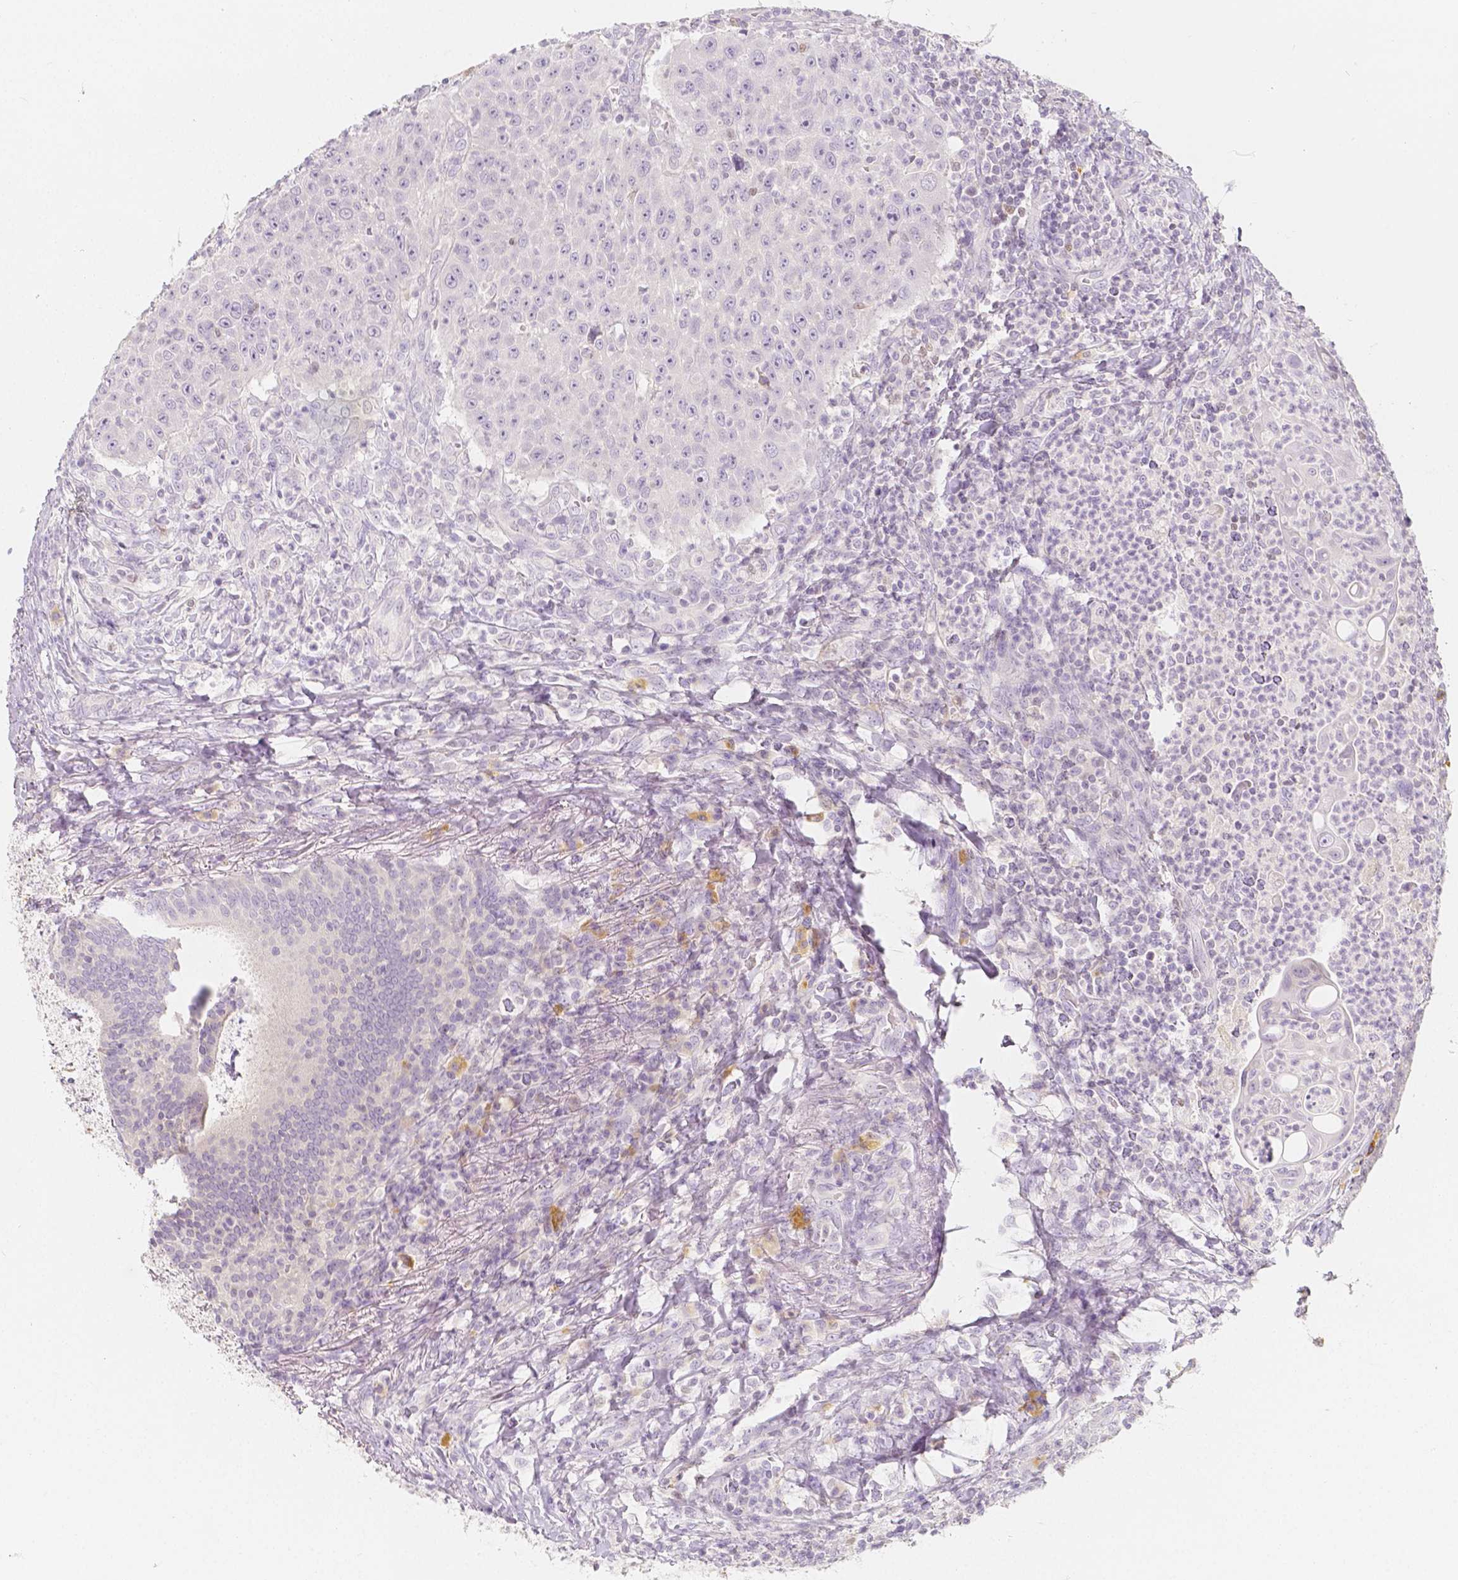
{"staining": {"intensity": "negative", "quantity": "none", "location": "none"}, "tissue": "head and neck cancer", "cell_type": "Tumor cells", "image_type": "cancer", "snomed": [{"axis": "morphology", "description": "Squamous cell carcinoma, NOS"}, {"axis": "topography", "description": "Head-Neck"}], "caption": "Tumor cells are negative for brown protein staining in head and neck cancer. (DAB IHC, high magnification).", "gene": "BATF", "patient": {"sex": "male", "age": 69}}